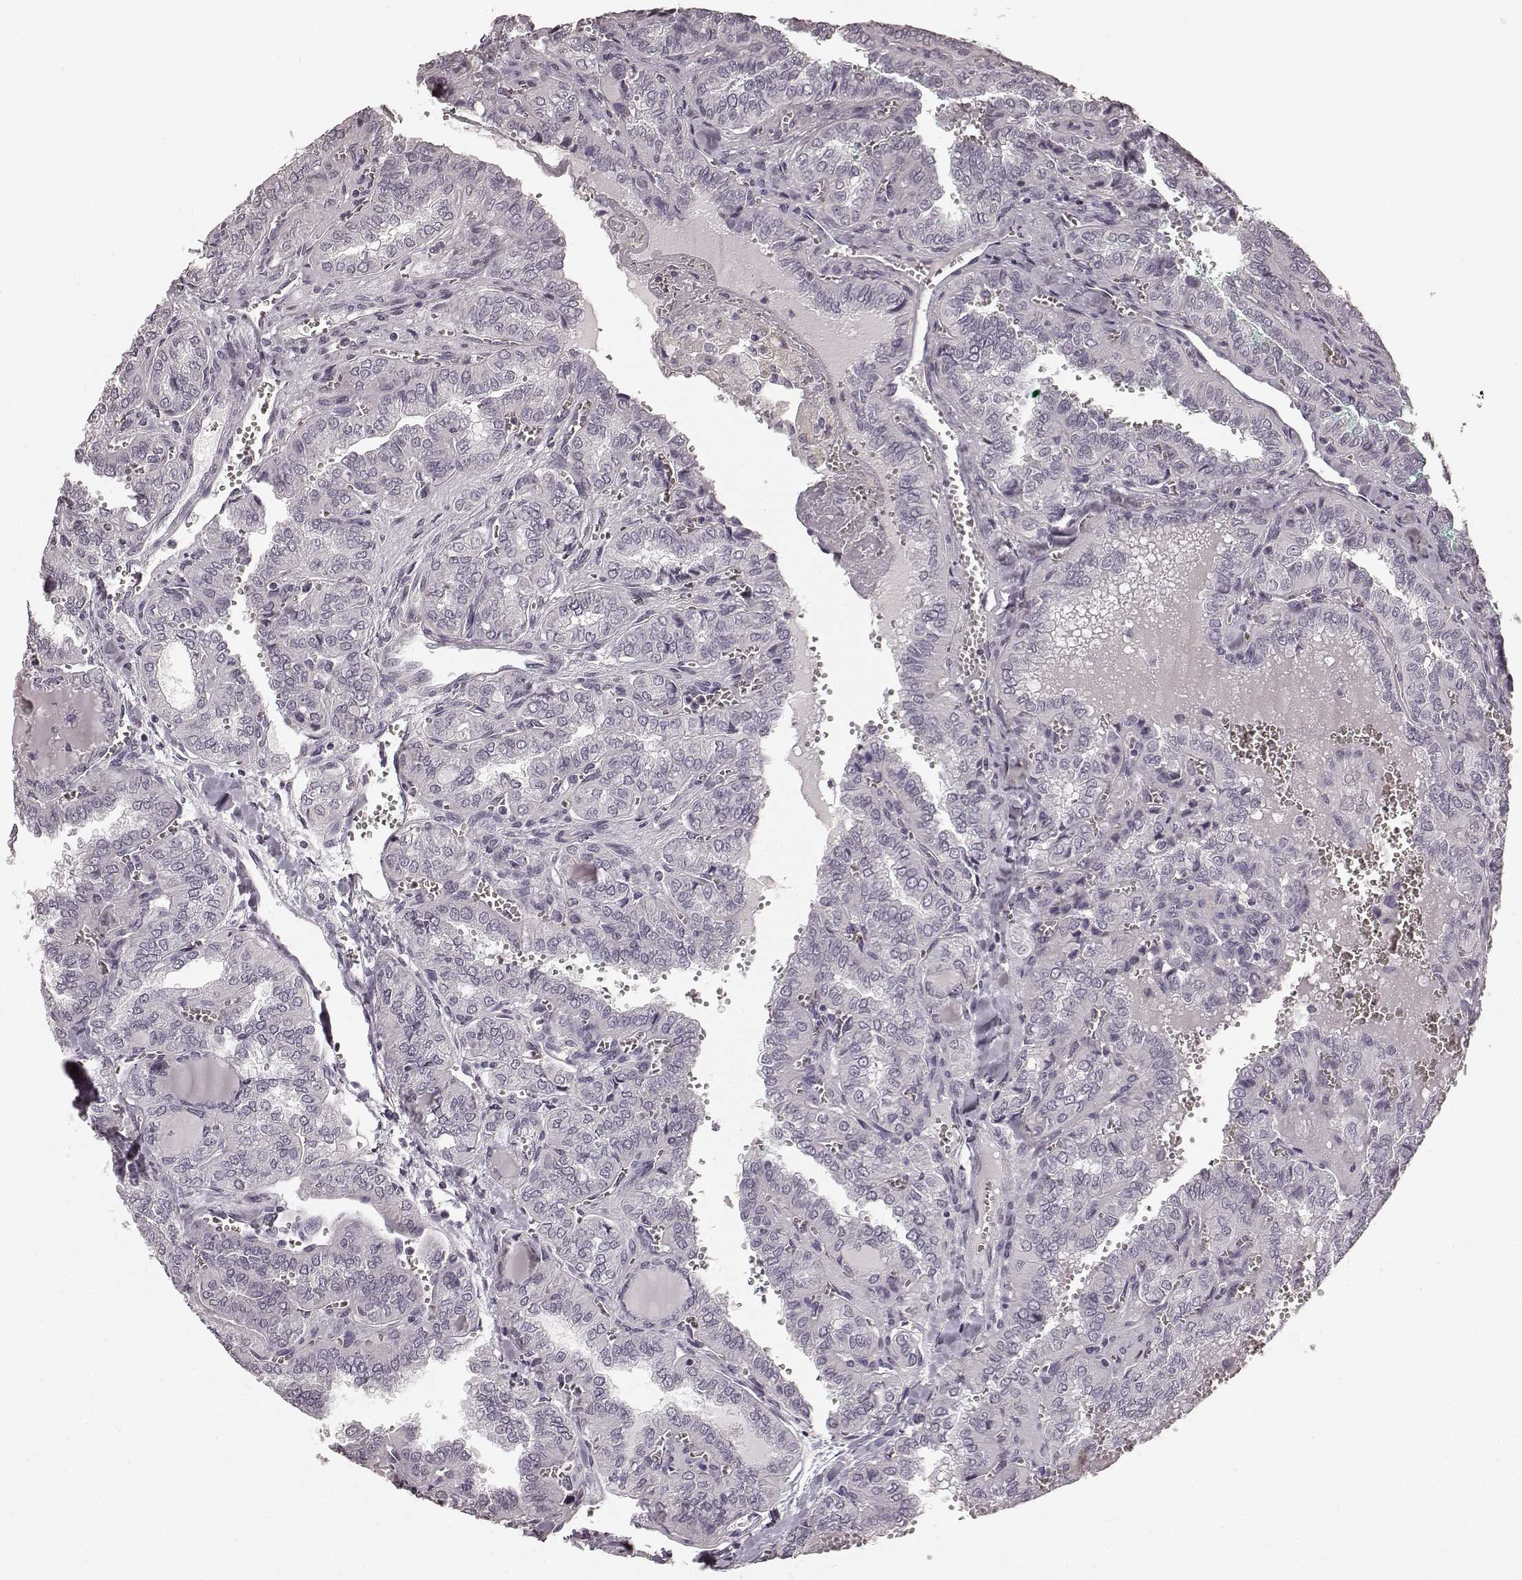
{"staining": {"intensity": "negative", "quantity": "none", "location": "none"}, "tissue": "thyroid cancer", "cell_type": "Tumor cells", "image_type": "cancer", "snomed": [{"axis": "morphology", "description": "Papillary adenocarcinoma, NOS"}, {"axis": "topography", "description": "Thyroid gland"}], "caption": "Immunohistochemical staining of human papillary adenocarcinoma (thyroid) reveals no significant positivity in tumor cells.", "gene": "RIT2", "patient": {"sex": "female", "age": 41}}